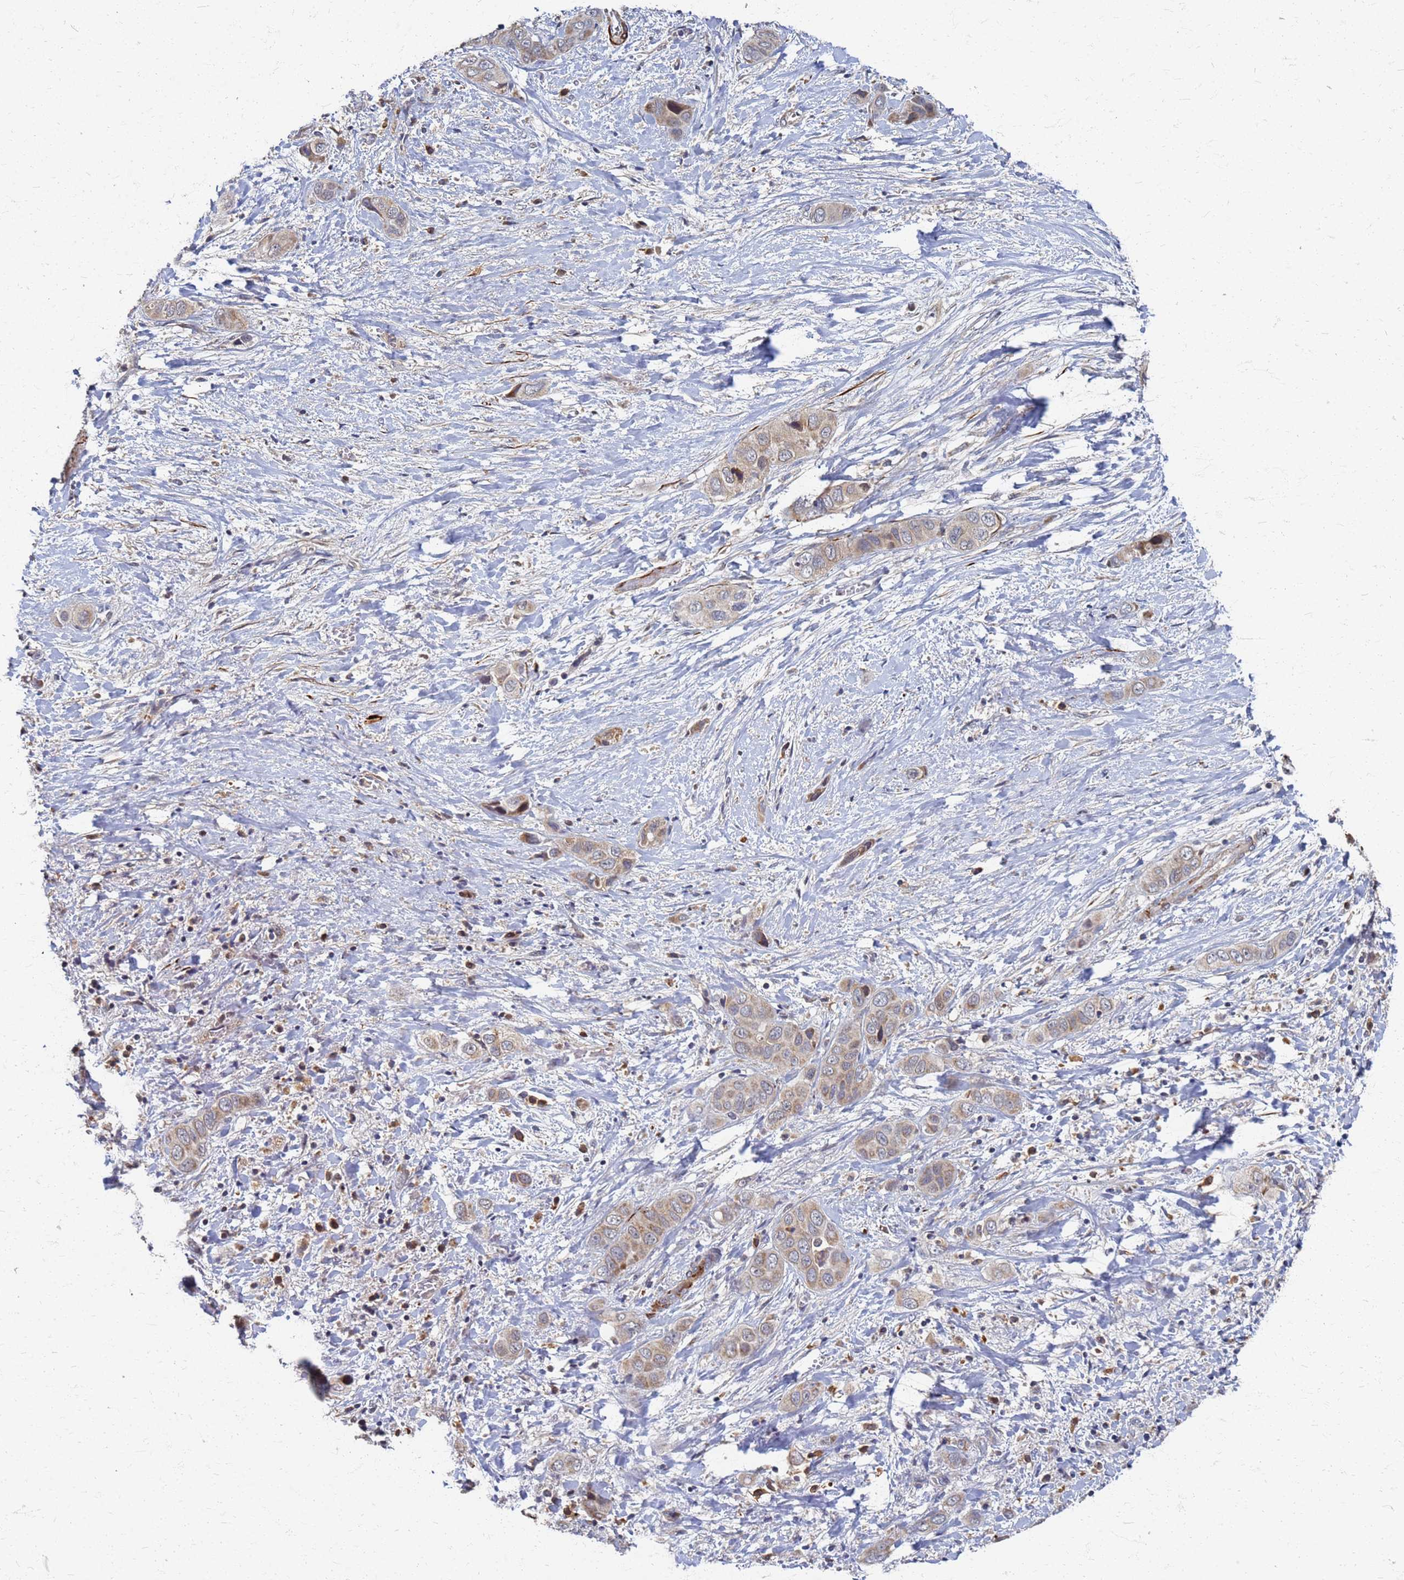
{"staining": {"intensity": "weak", "quantity": ">75%", "location": "cytoplasmic/membranous"}, "tissue": "liver cancer", "cell_type": "Tumor cells", "image_type": "cancer", "snomed": [{"axis": "morphology", "description": "Cholangiocarcinoma"}, {"axis": "topography", "description": "Liver"}], "caption": "Liver cancer (cholangiocarcinoma) stained for a protein (brown) displays weak cytoplasmic/membranous positive positivity in approximately >75% of tumor cells.", "gene": "ATPAF1", "patient": {"sex": "female", "age": 52}}